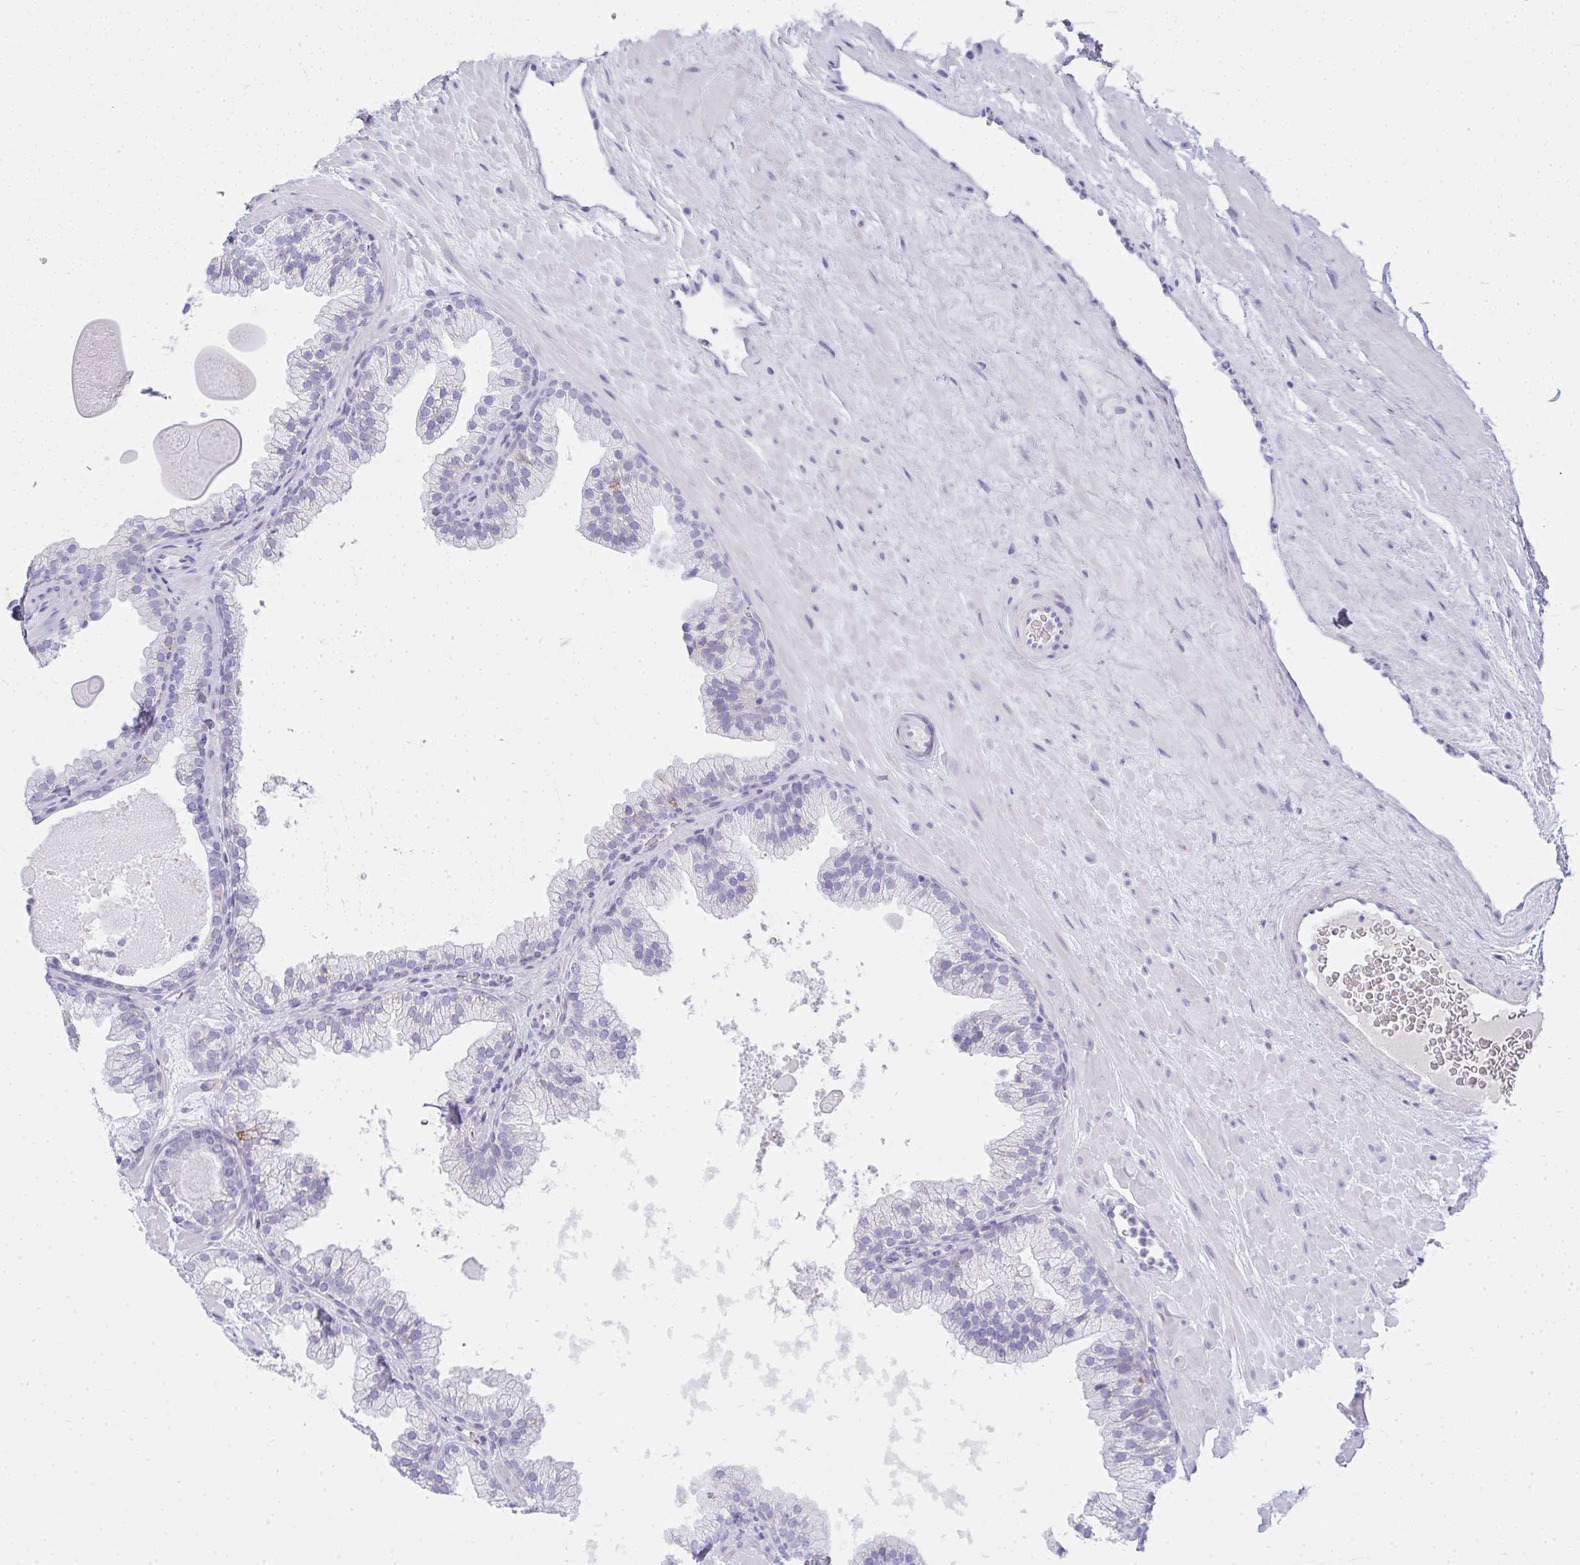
{"staining": {"intensity": "negative", "quantity": "none", "location": "none"}, "tissue": "prostate", "cell_type": "Glandular cells", "image_type": "normal", "snomed": [{"axis": "morphology", "description": "Normal tissue, NOS"}, {"axis": "topography", "description": "Prostate"}, {"axis": "topography", "description": "Peripheral nerve tissue"}], "caption": "The histopathology image exhibits no significant positivity in glandular cells of prostate.", "gene": "ZNF182", "patient": {"sex": "male", "age": 61}}